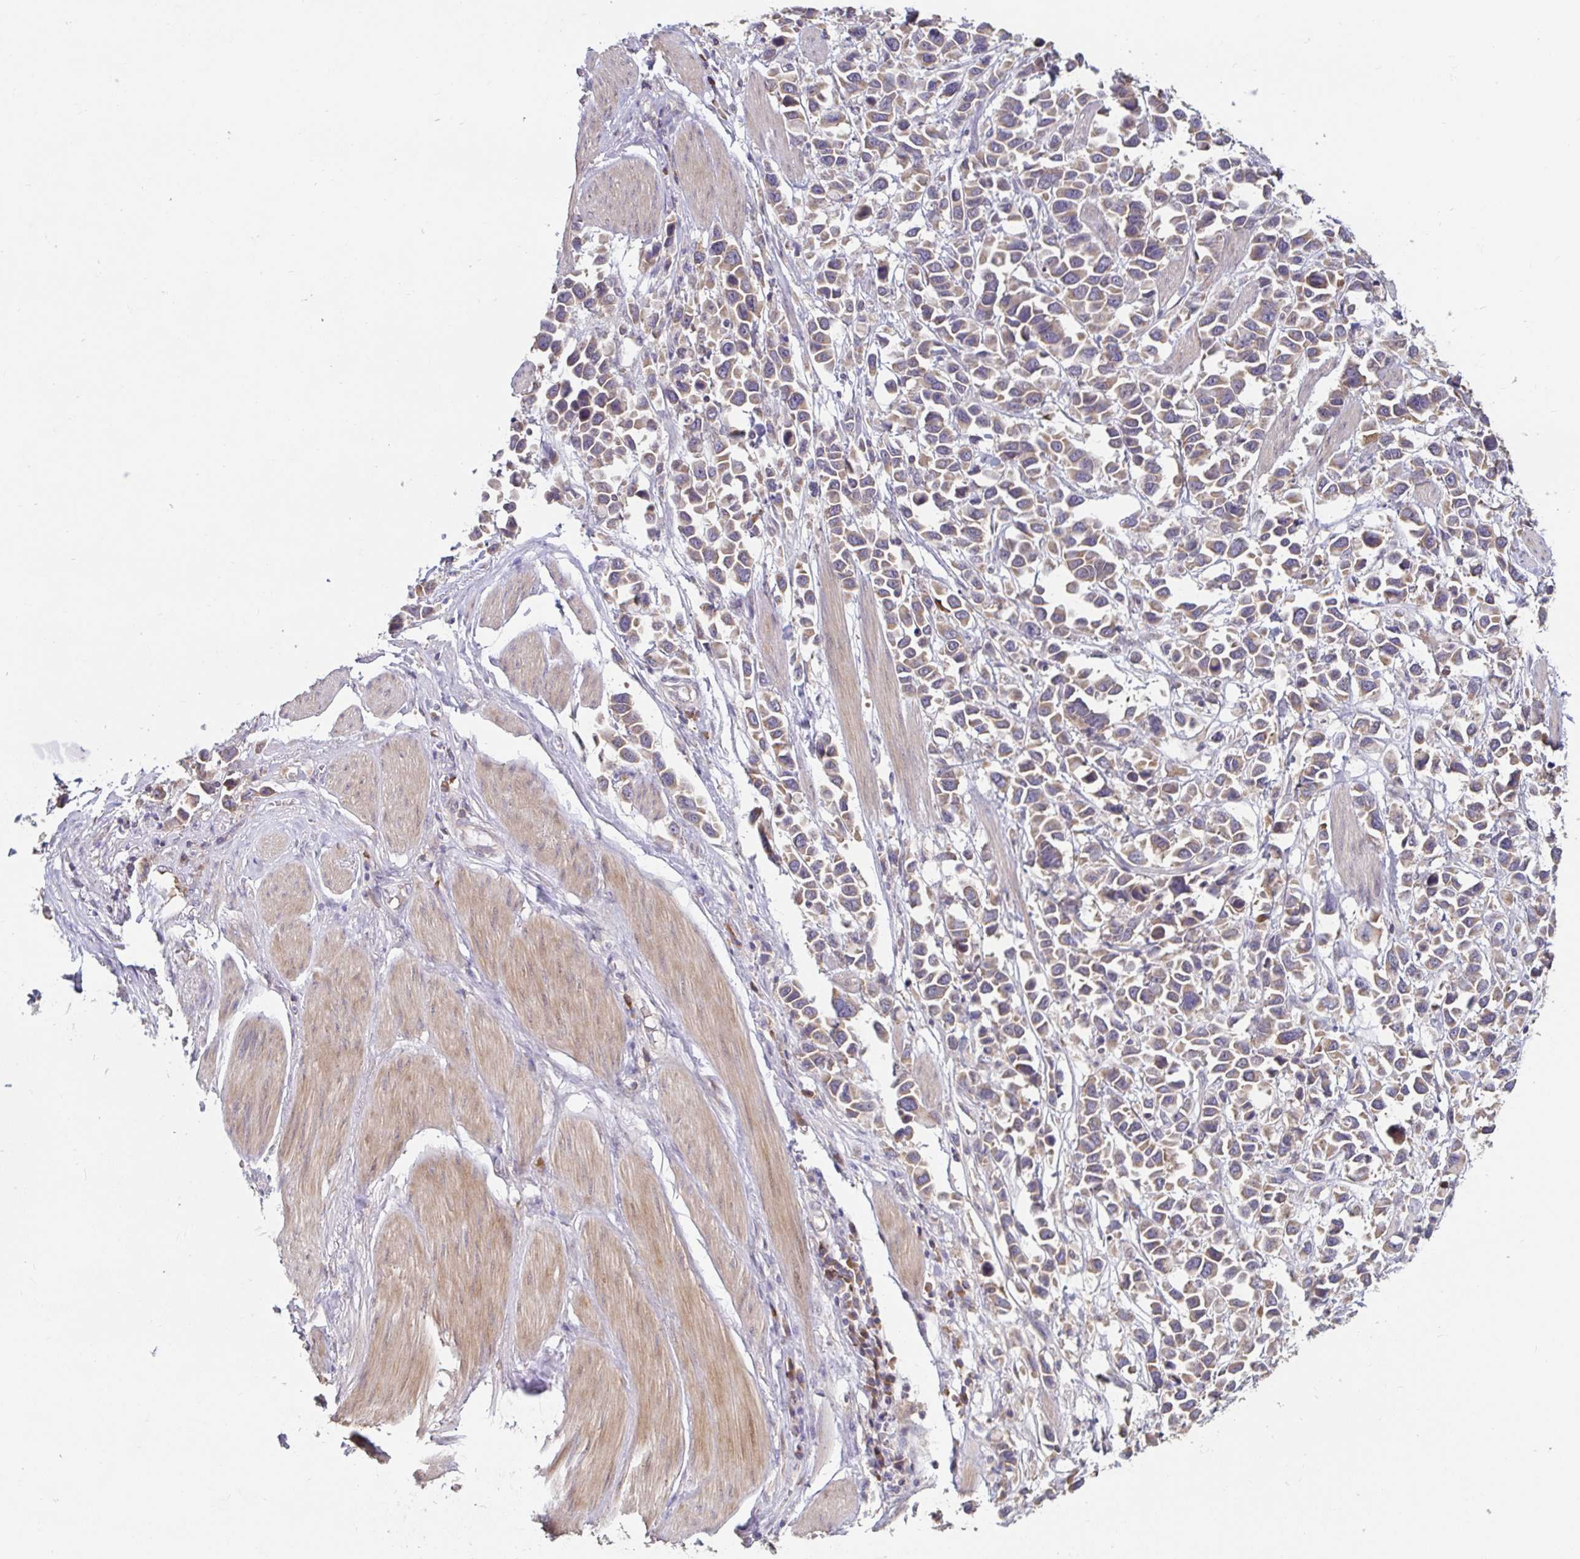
{"staining": {"intensity": "weak", "quantity": ">75%", "location": "cytoplasmic/membranous"}, "tissue": "stomach cancer", "cell_type": "Tumor cells", "image_type": "cancer", "snomed": [{"axis": "morphology", "description": "Adenocarcinoma, NOS"}, {"axis": "topography", "description": "Stomach"}], "caption": "Immunohistochemistry of stomach adenocarcinoma demonstrates low levels of weak cytoplasmic/membranous positivity in approximately >75% of tumor cells. The staining was performed using DAB, with brown indicating positive protein expression. Nuclei are stained blue with hematoxylin.", "gene": "LARP1", "patient": {"sex": "female", "age": 81}}